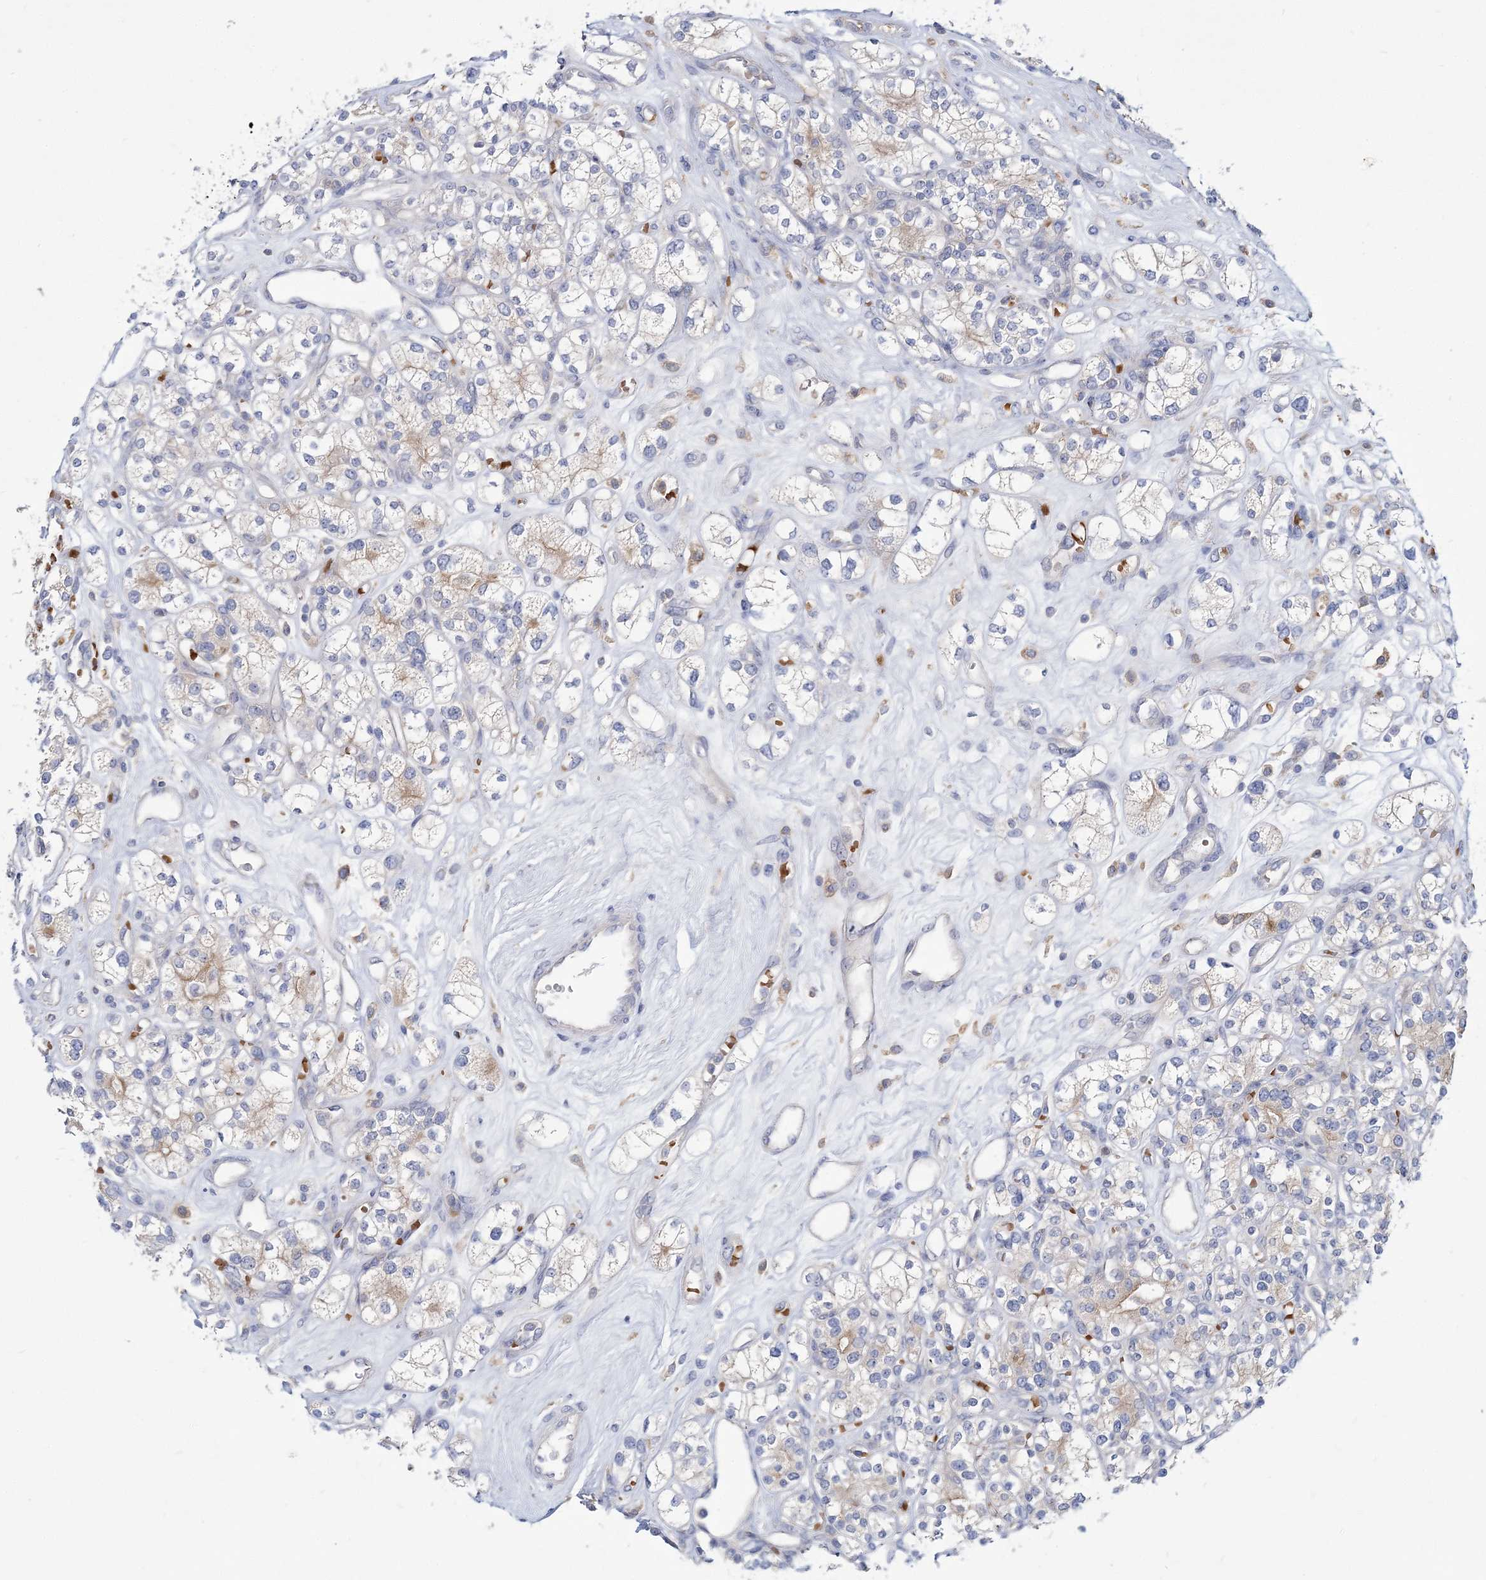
{"staining": {"intensity": "weak", "quantity": "<25%", "location": "cytoplasmic/membranous"}, "tissue": "renal cancer", "cell_type": "Tumor cells", "image_type": "cancer", "snomed": [{"axis": "morphology", "description": "Adenocarcinoma, NOS"}, {"axis": "topography", "description": "Kidney"}], "caption": "Immunohistochemistry (IHC) of human adenocarcinoma (renal) demonstrates no expression in tumor cells.", "gene": "ATP11B", "patient": {"sex": "male", "age": 77}}